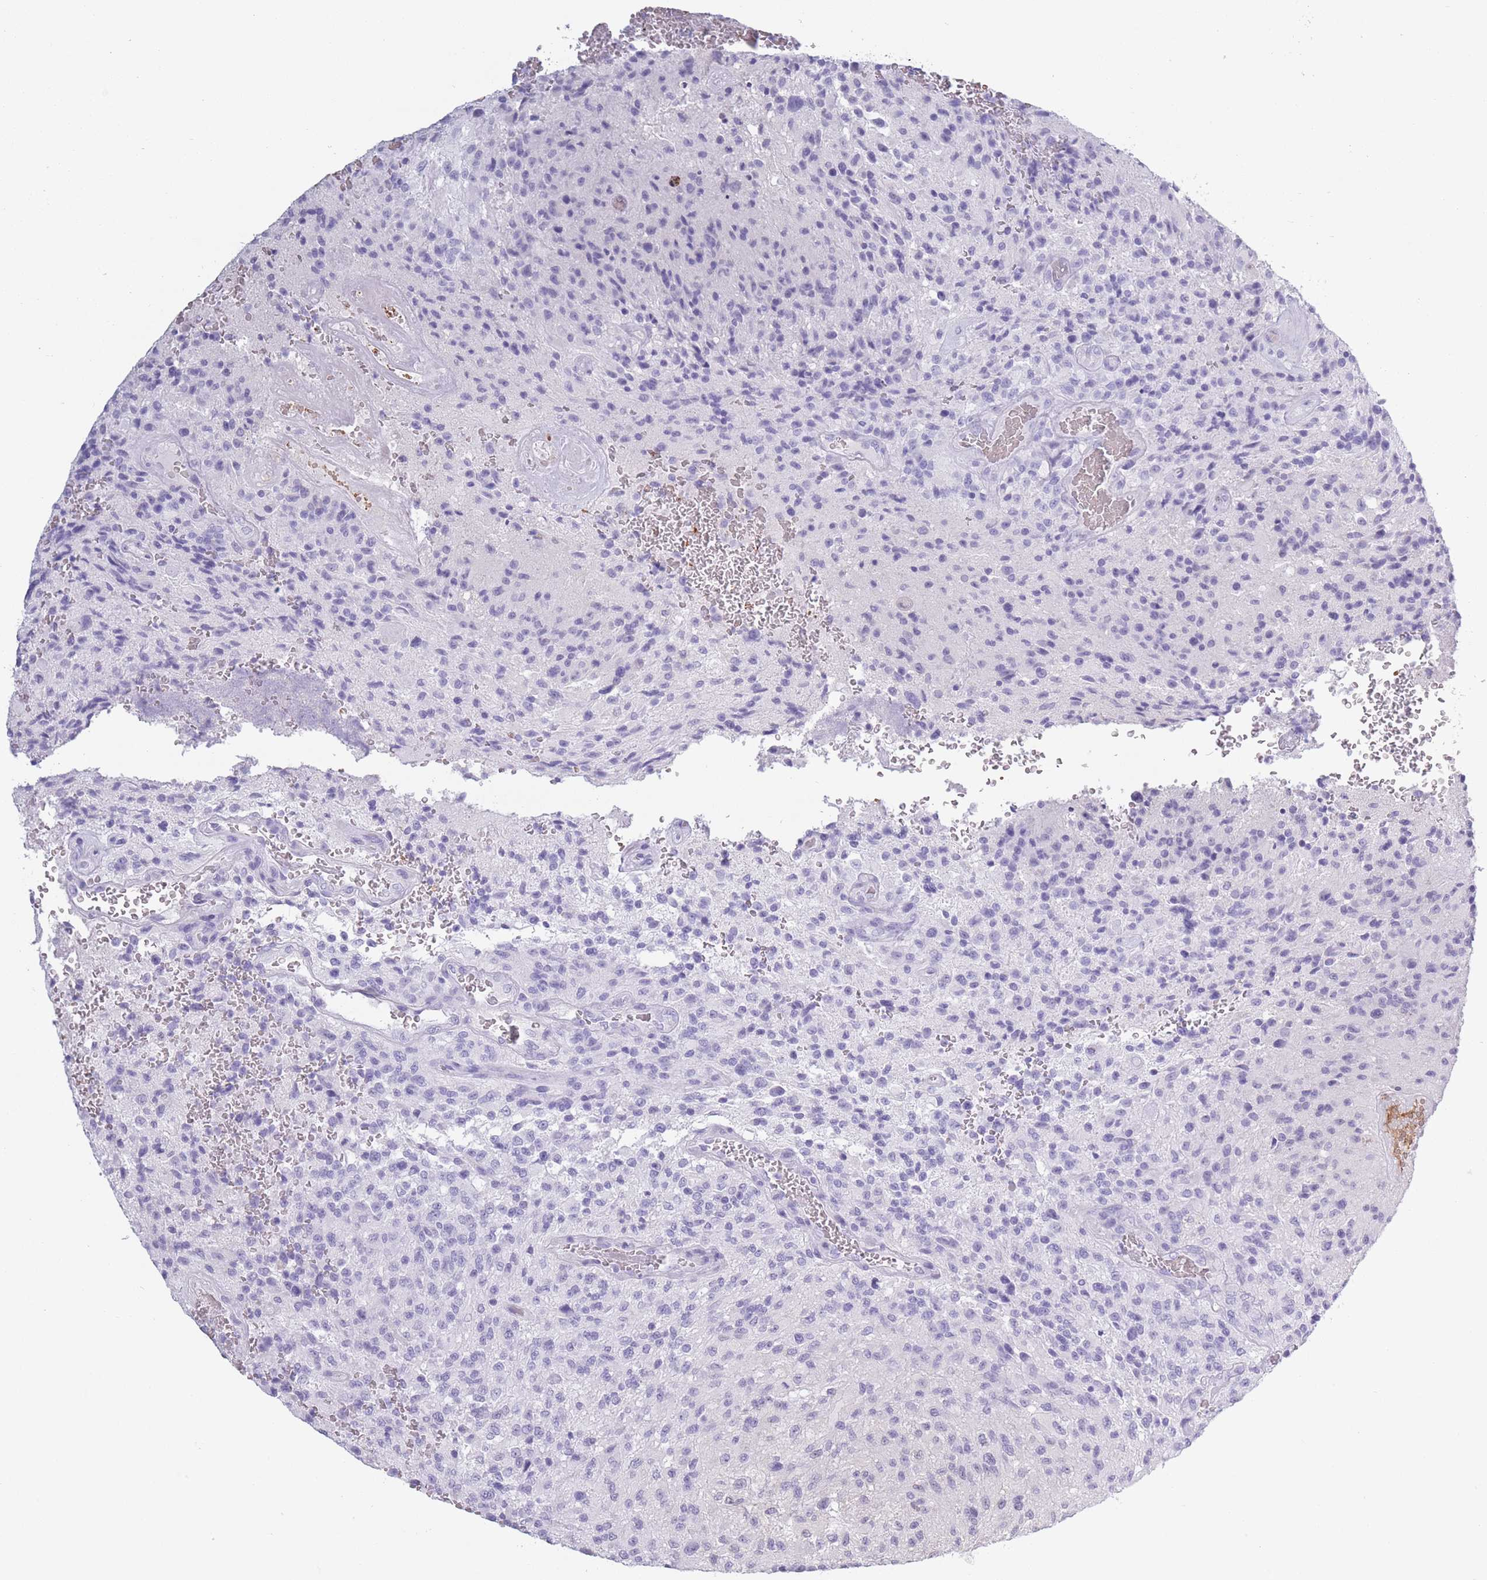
{"staining": {"intensity": "negative", "quantity": "none", "location": "none"}, "tissue": "glioma", "cell_type": "Tumor cells", "image_type": "cancer", "snomed": [{"axis": "morphology", "description": "Normal tissue, NOS"}, {"axis": "morphology", "description": "Glioma, malignant, High grade"}, {"axis": "topography", "description": "Cerebral cortex"}], "caption": "Glioma stained for a protein using immunohistochemistry (IHC) exhibits no expression tumor cells.", "gene": "OR7C1", "patient": {"sex": "male", "age": 56}}